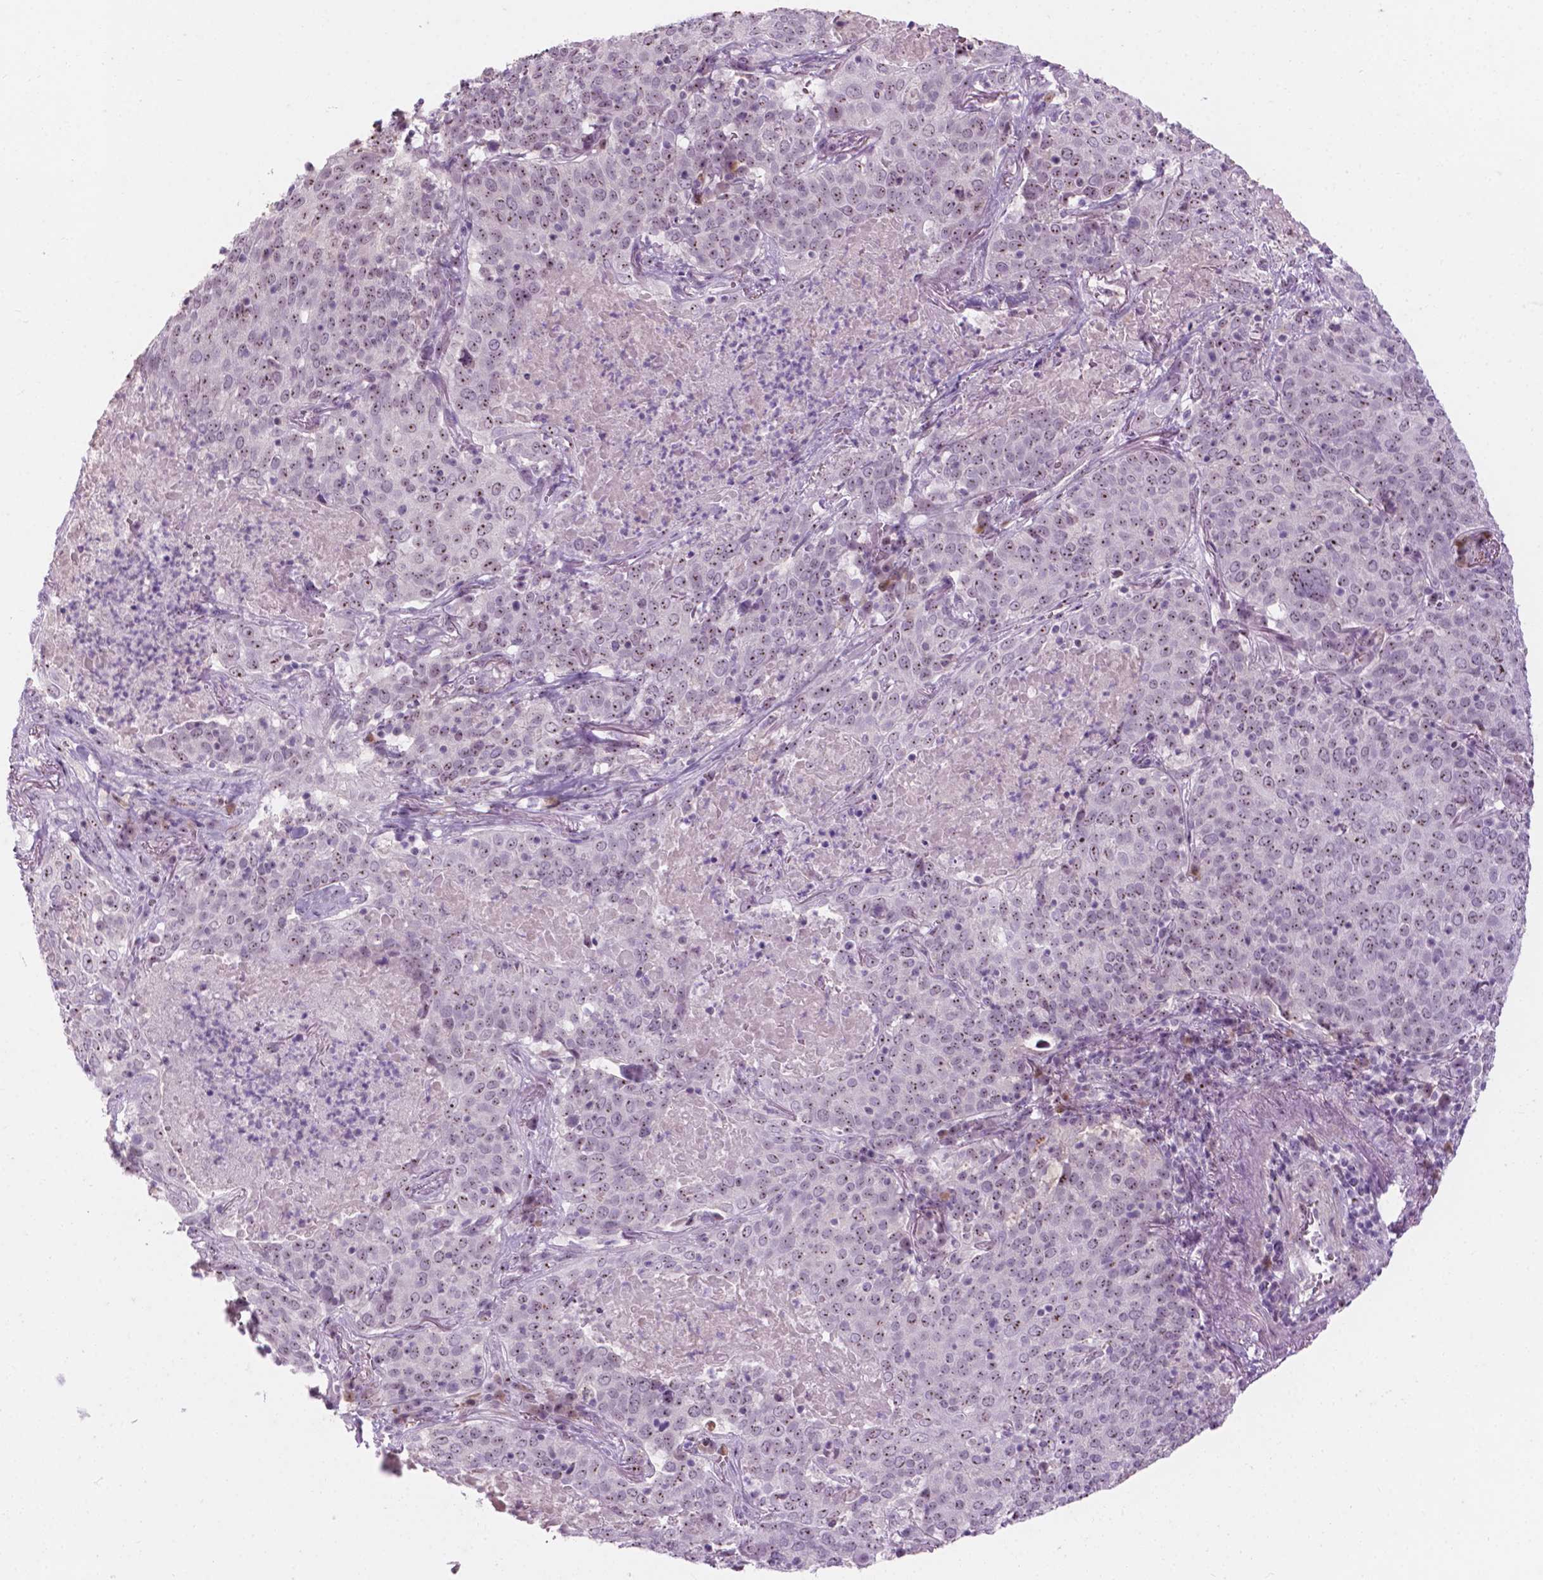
{"staining": {"intensity": "weak", "quantity": "<25%", "location": "nuclear"}, "tissue": "lung cancer", "cell_type": "Tumor cells", "image_type": "cancer", "snomed": [{"axis": "morphology", "description": "Squamous cell carcinoma, NOS"}, {"axis": "topography", "description": "Lung"}], "caption": "IHC of lung cancer exhibits no positivity in tumor cells. The staining is performed using DAB brown chromogen with nuclei counter-stained in using hematoxylin.", "gene": "ZNF853", "patient": {"sex": "male", "age": 82}}